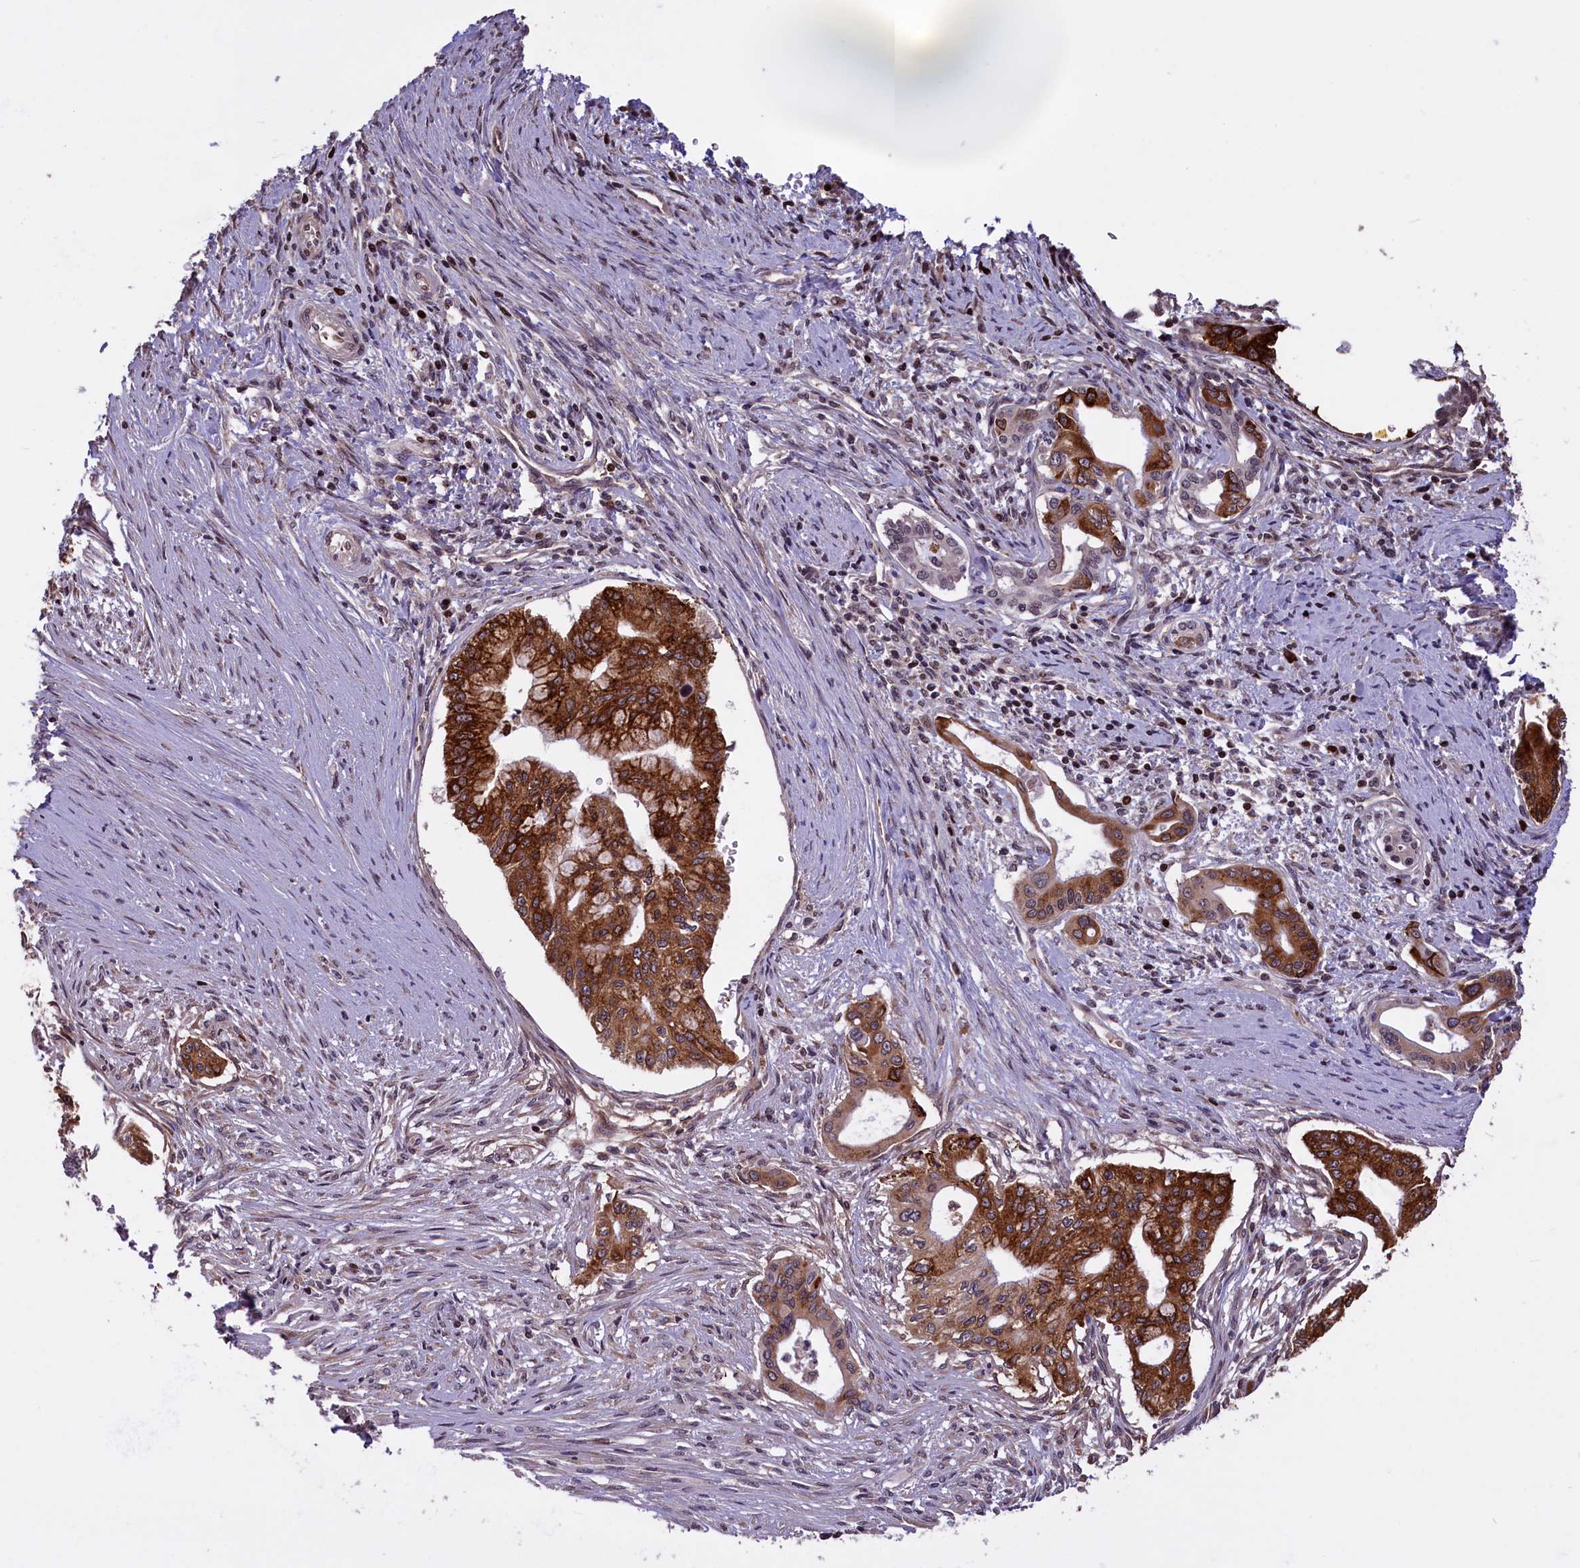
{"staining": {"intensity": "strong", "quantity": ">75%", "location": "cytoplasmic/membranous"}, "tissue": "pancreatic cancer", "cell_type": "Tumor cells", "image_type": "cancer", "snomed": [{"axis": "morphology", "description": "Adenocarcinoma, NOS"}, {"axis": "topography", "description": "Pancreas"}], "caption": "Adenocarcinoma (pancreatic) stained for a protein exhibits strong cytoplasmic/membranous positivity in tumor cells.", "gene": "SHFL", "patient": {"sex": "male", "age": 46}}